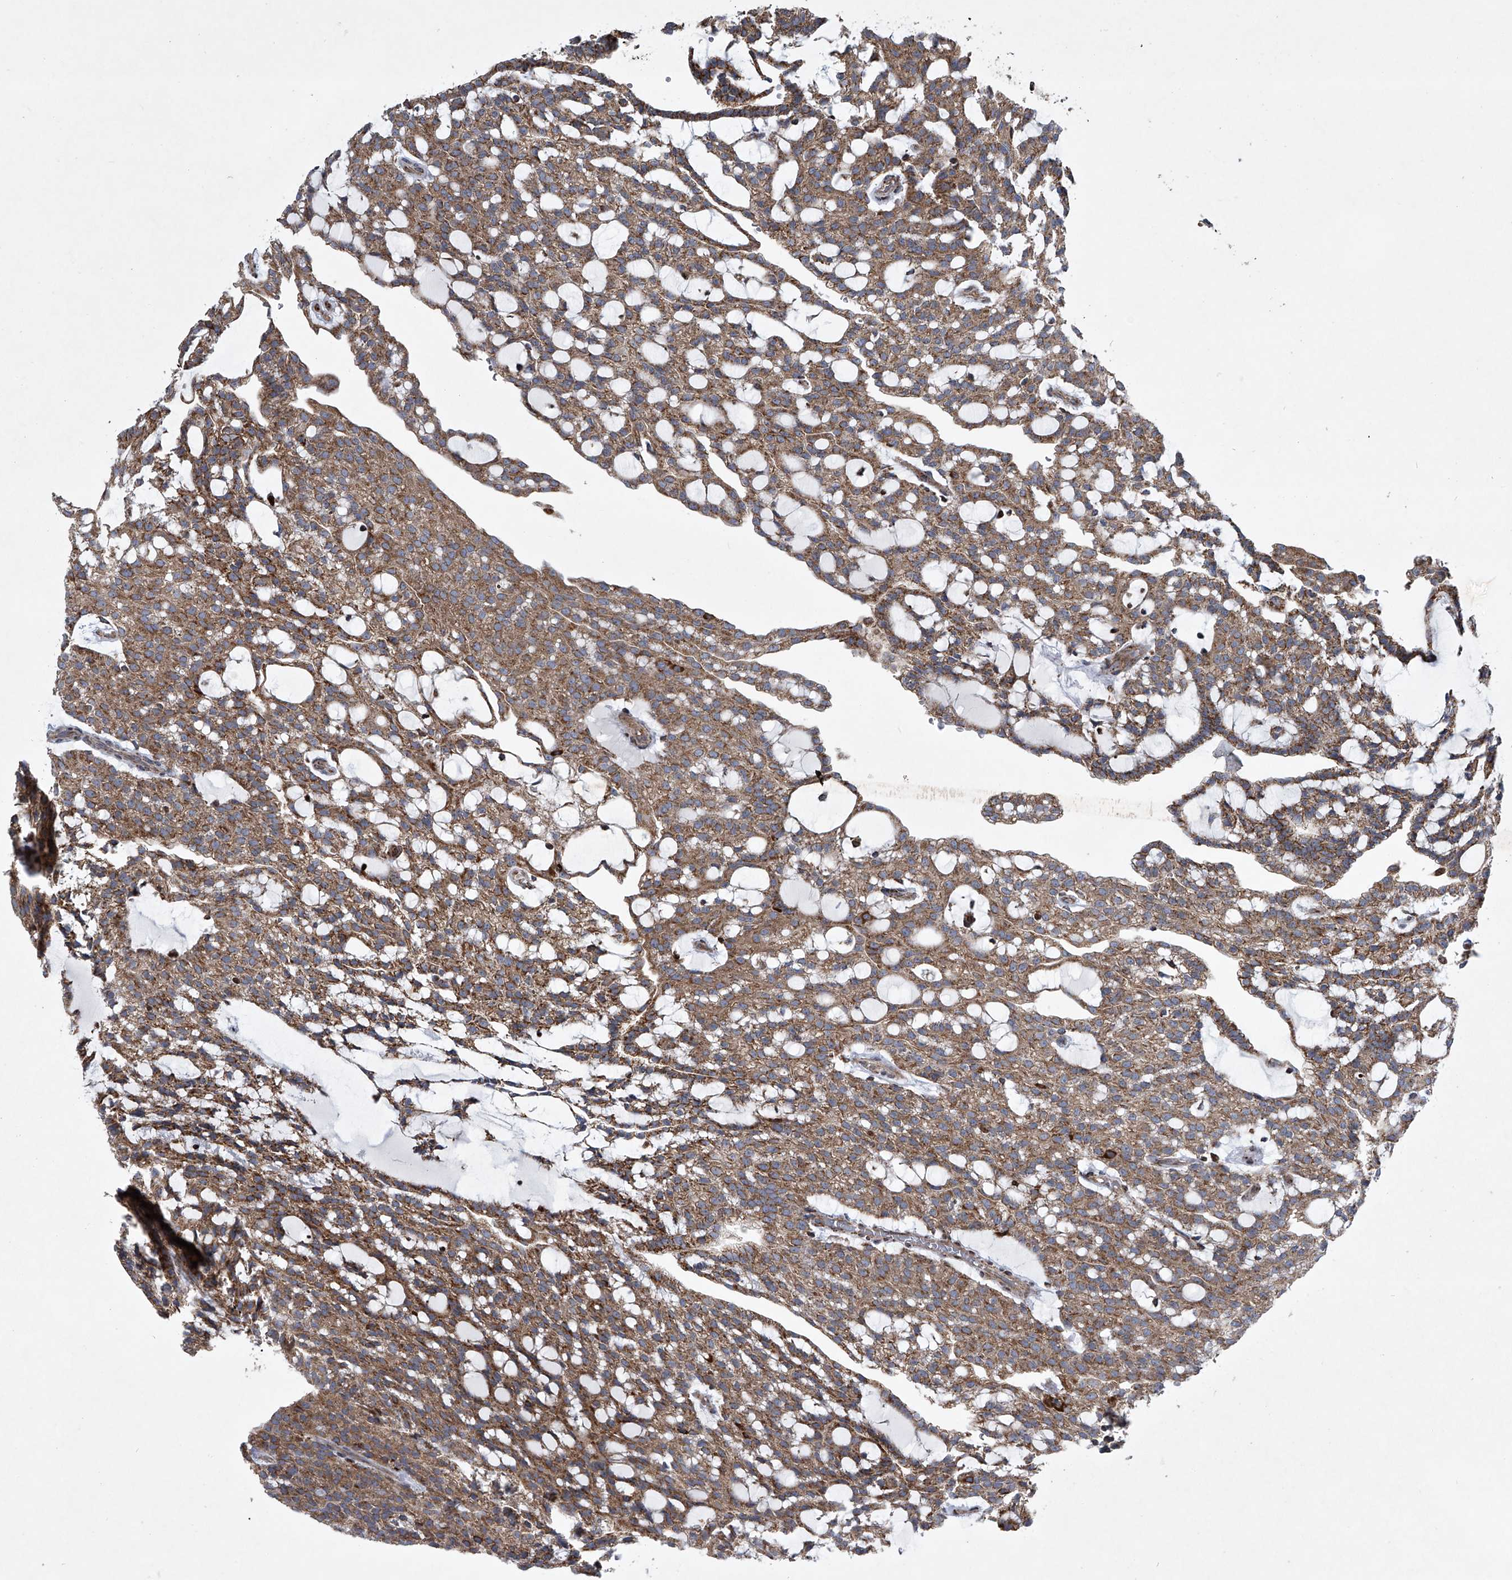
{"staining": {"intensity": "moderate", "quantity": ">75%", "location": "cytoplasmic/membranous"}, "tissue": "renal cancer", "cell_type": "Tumor cells", "image_type": "cancer", "snomed": [{"axis": "morphology", "description": "Adenocarcinoma, NOS"}, {"axis": "topography", "description": "Kidney"}], "caption": "A photomicrograph of renal cancer stained for a protein displays moderate cytoplasmic/membranous brown staining in tumor cells. (brown staining indicates protein expression, while blue staining denotes nuclei).", "gene": "STRADA", "patient": {"sex": "male", "age": 63}}